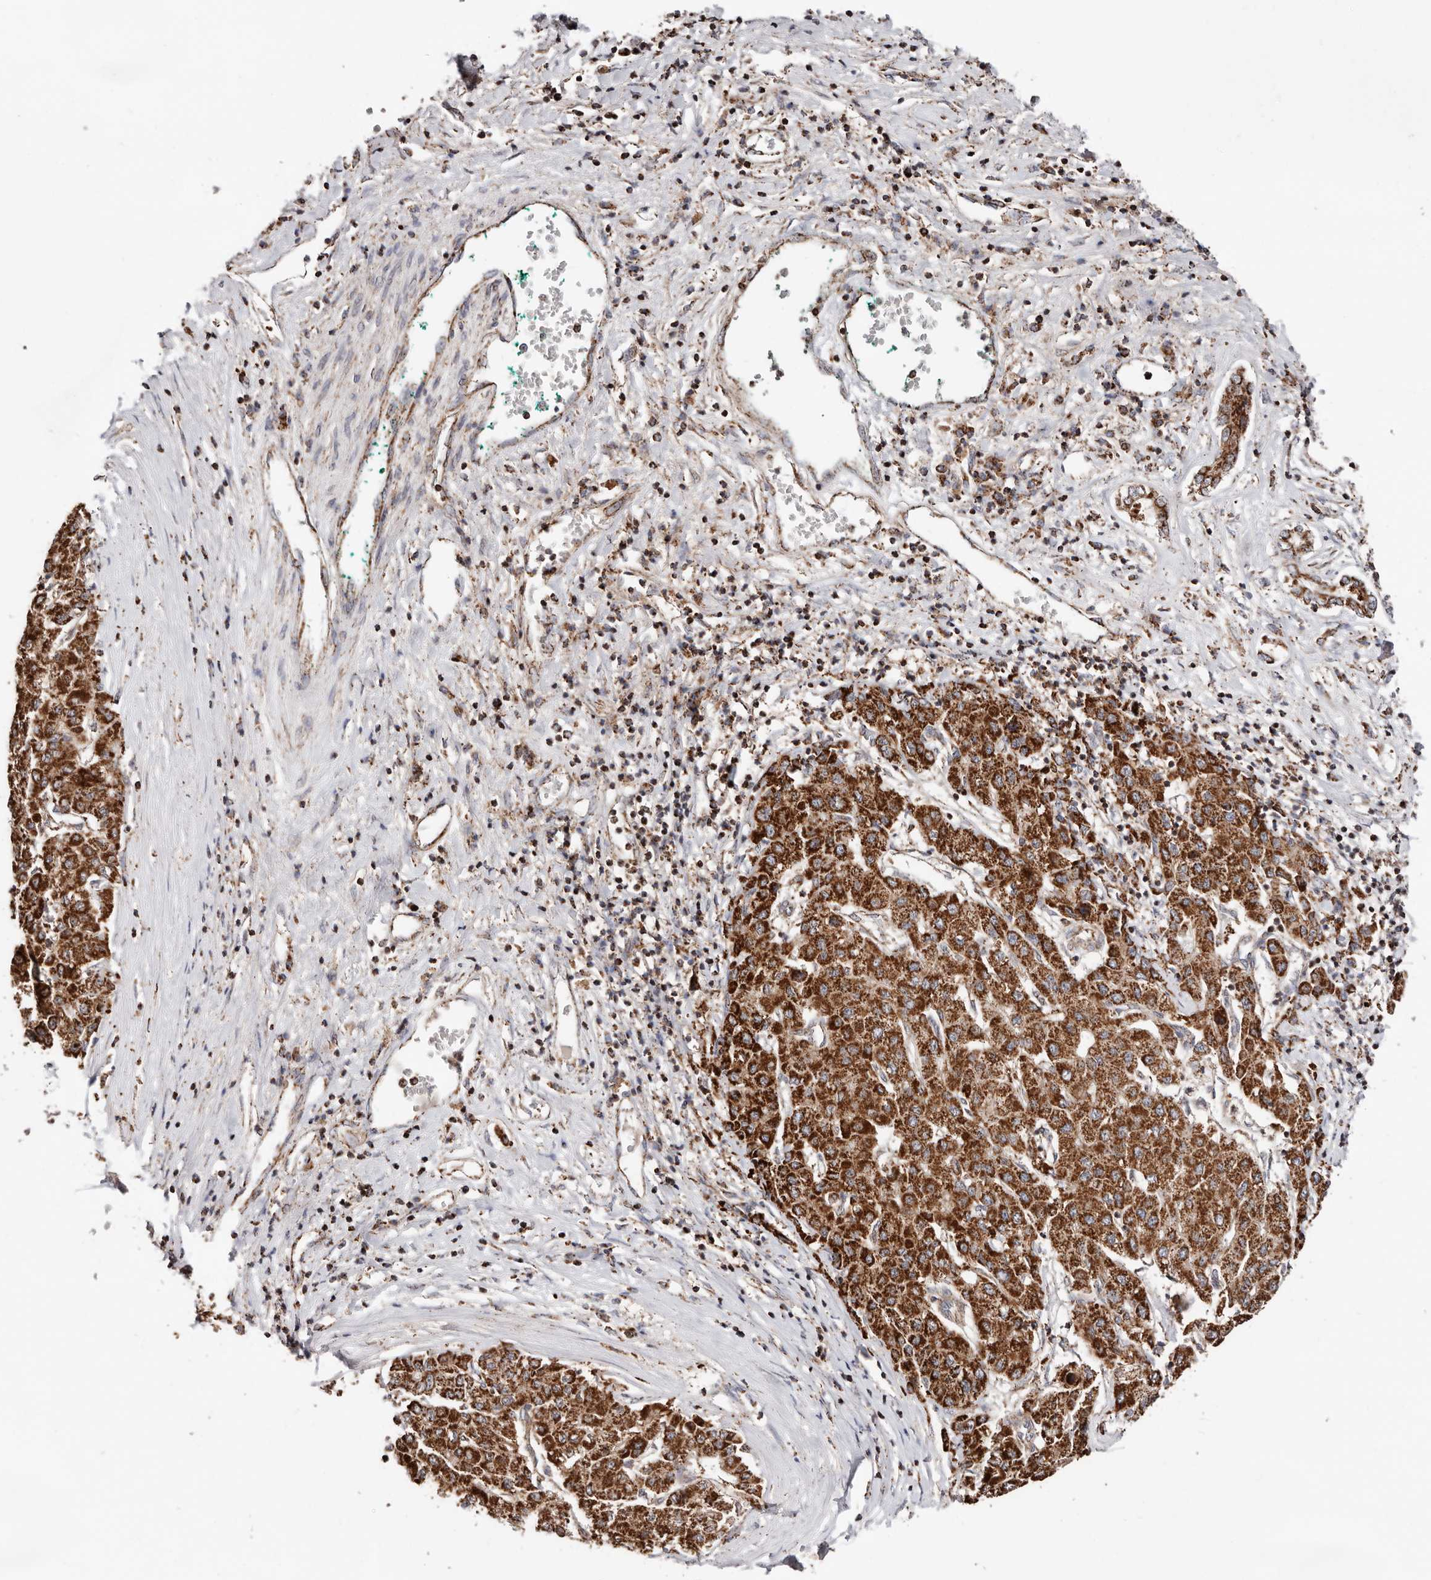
{"staining": {"intensity": "strong", "quantity": ">75%", "location": "cytoplasmic/membranous"}, "tissue": "liver cancer", "cell_type": "Tumor cells", "image_type": "cancer", "snomed": [{"axis": "morphology", "description": "Carcinoma, Hepatocellular, NOS"}, {"axis": "topography", "description": "Liver"}], "caption": "Tumor cells display high levels of strong cytoplasmic/membranous expression in approximately >75% of cells in liver hepatocellular carcinoma.", "gene": "PRKACB", "patient": {"sex": "male", "age": 65}}